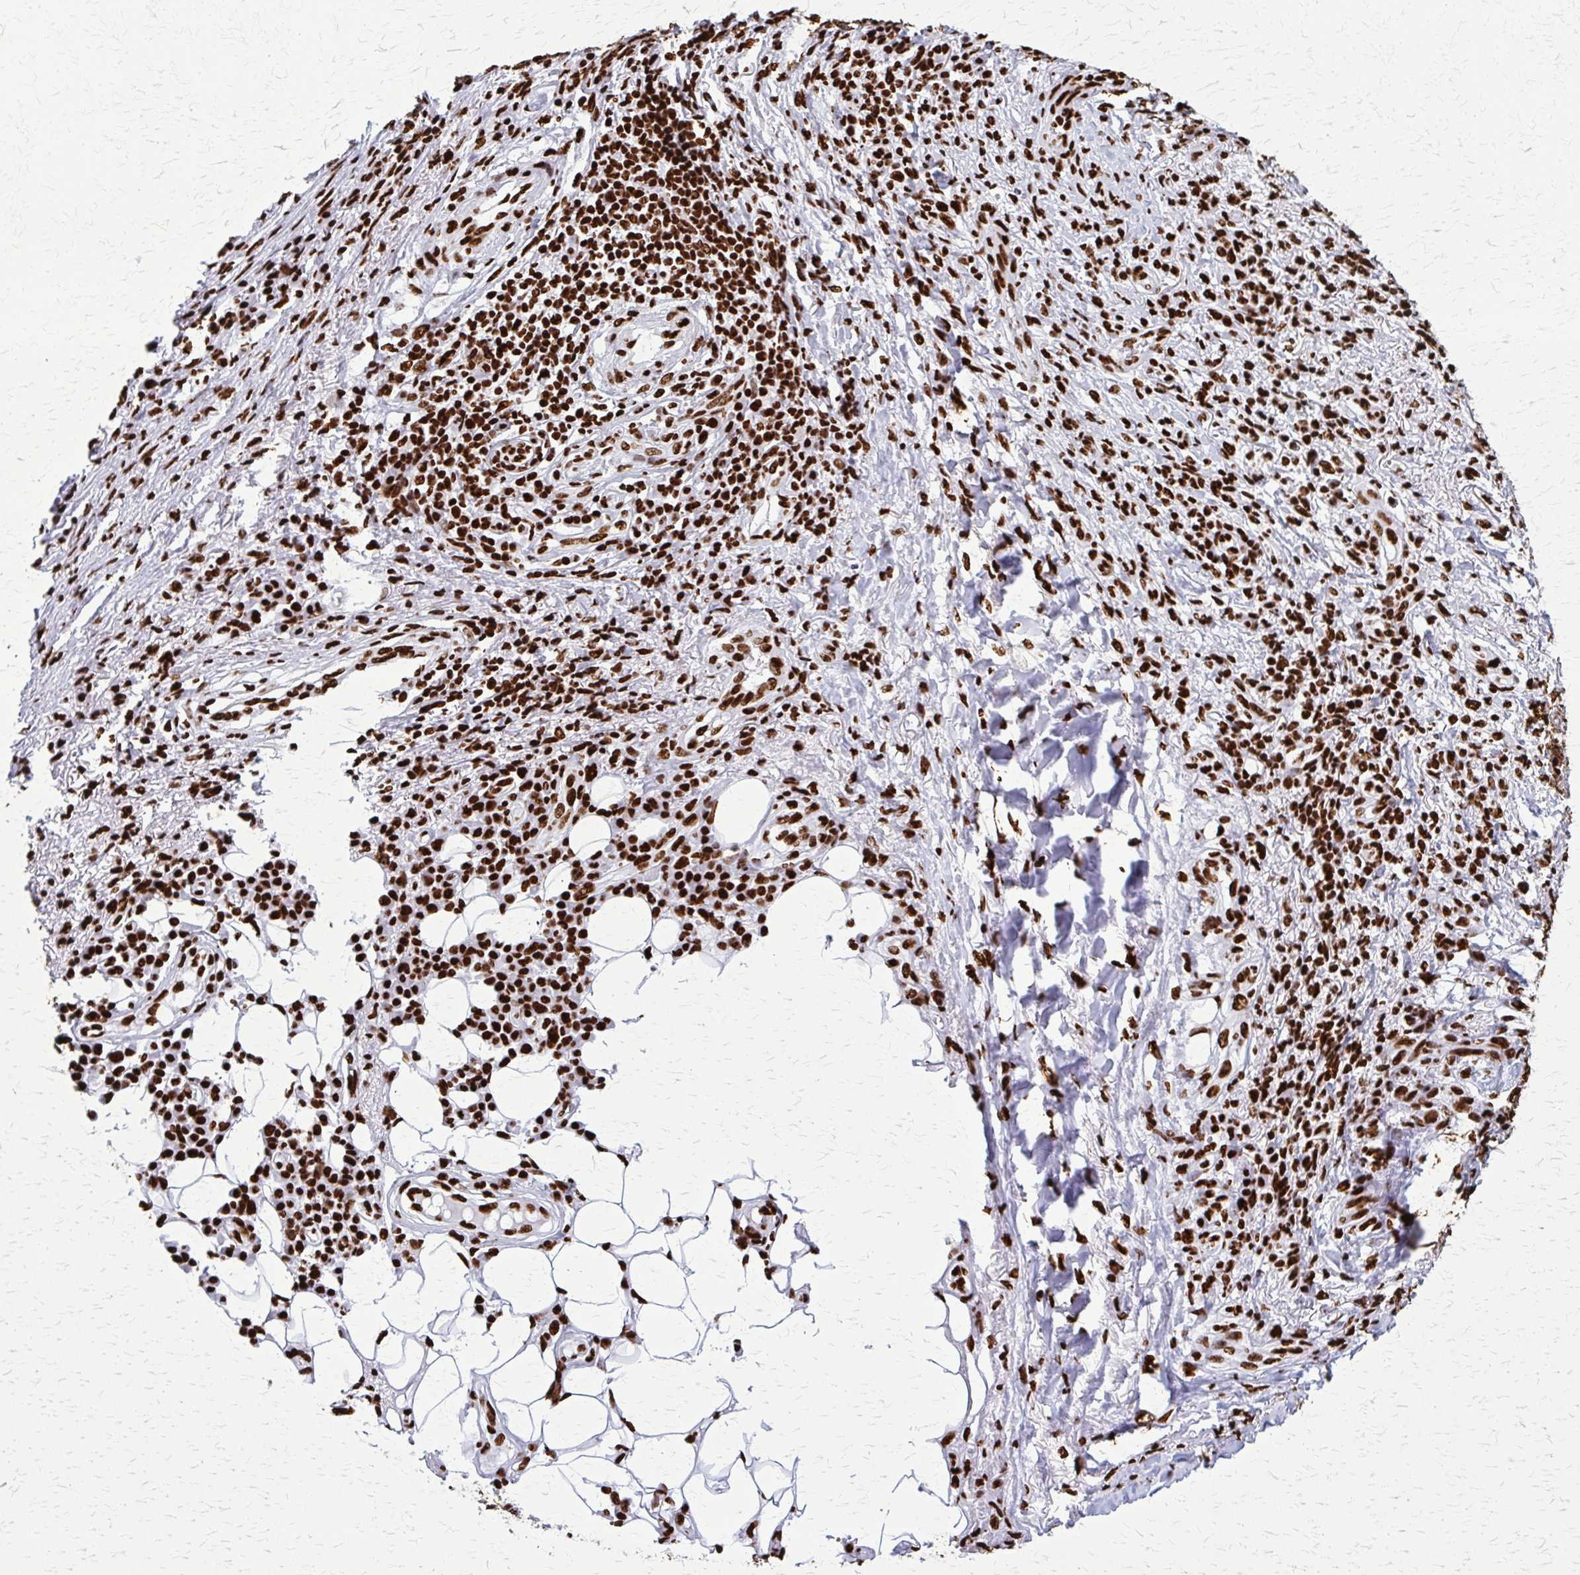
{"staining": {"intensity": "strong", "quantity": ">75%", "location": "nuclear"}, "tissue": "skin cancer", "cell_type": "Tumor cells", "image_type": "cancer", "snomed": [{"axis": "morphology", "description": "Squamous cell carcinoma, NOS"}, {"axis": "topography", "description": "Skin"}], "caption": "Human squamous cell carcinoma (skin) stained with a protein marker reveals strong staining in tumor cells.", "gene": "SFPQ", "patient": {"sex": "male", "age": 70}}